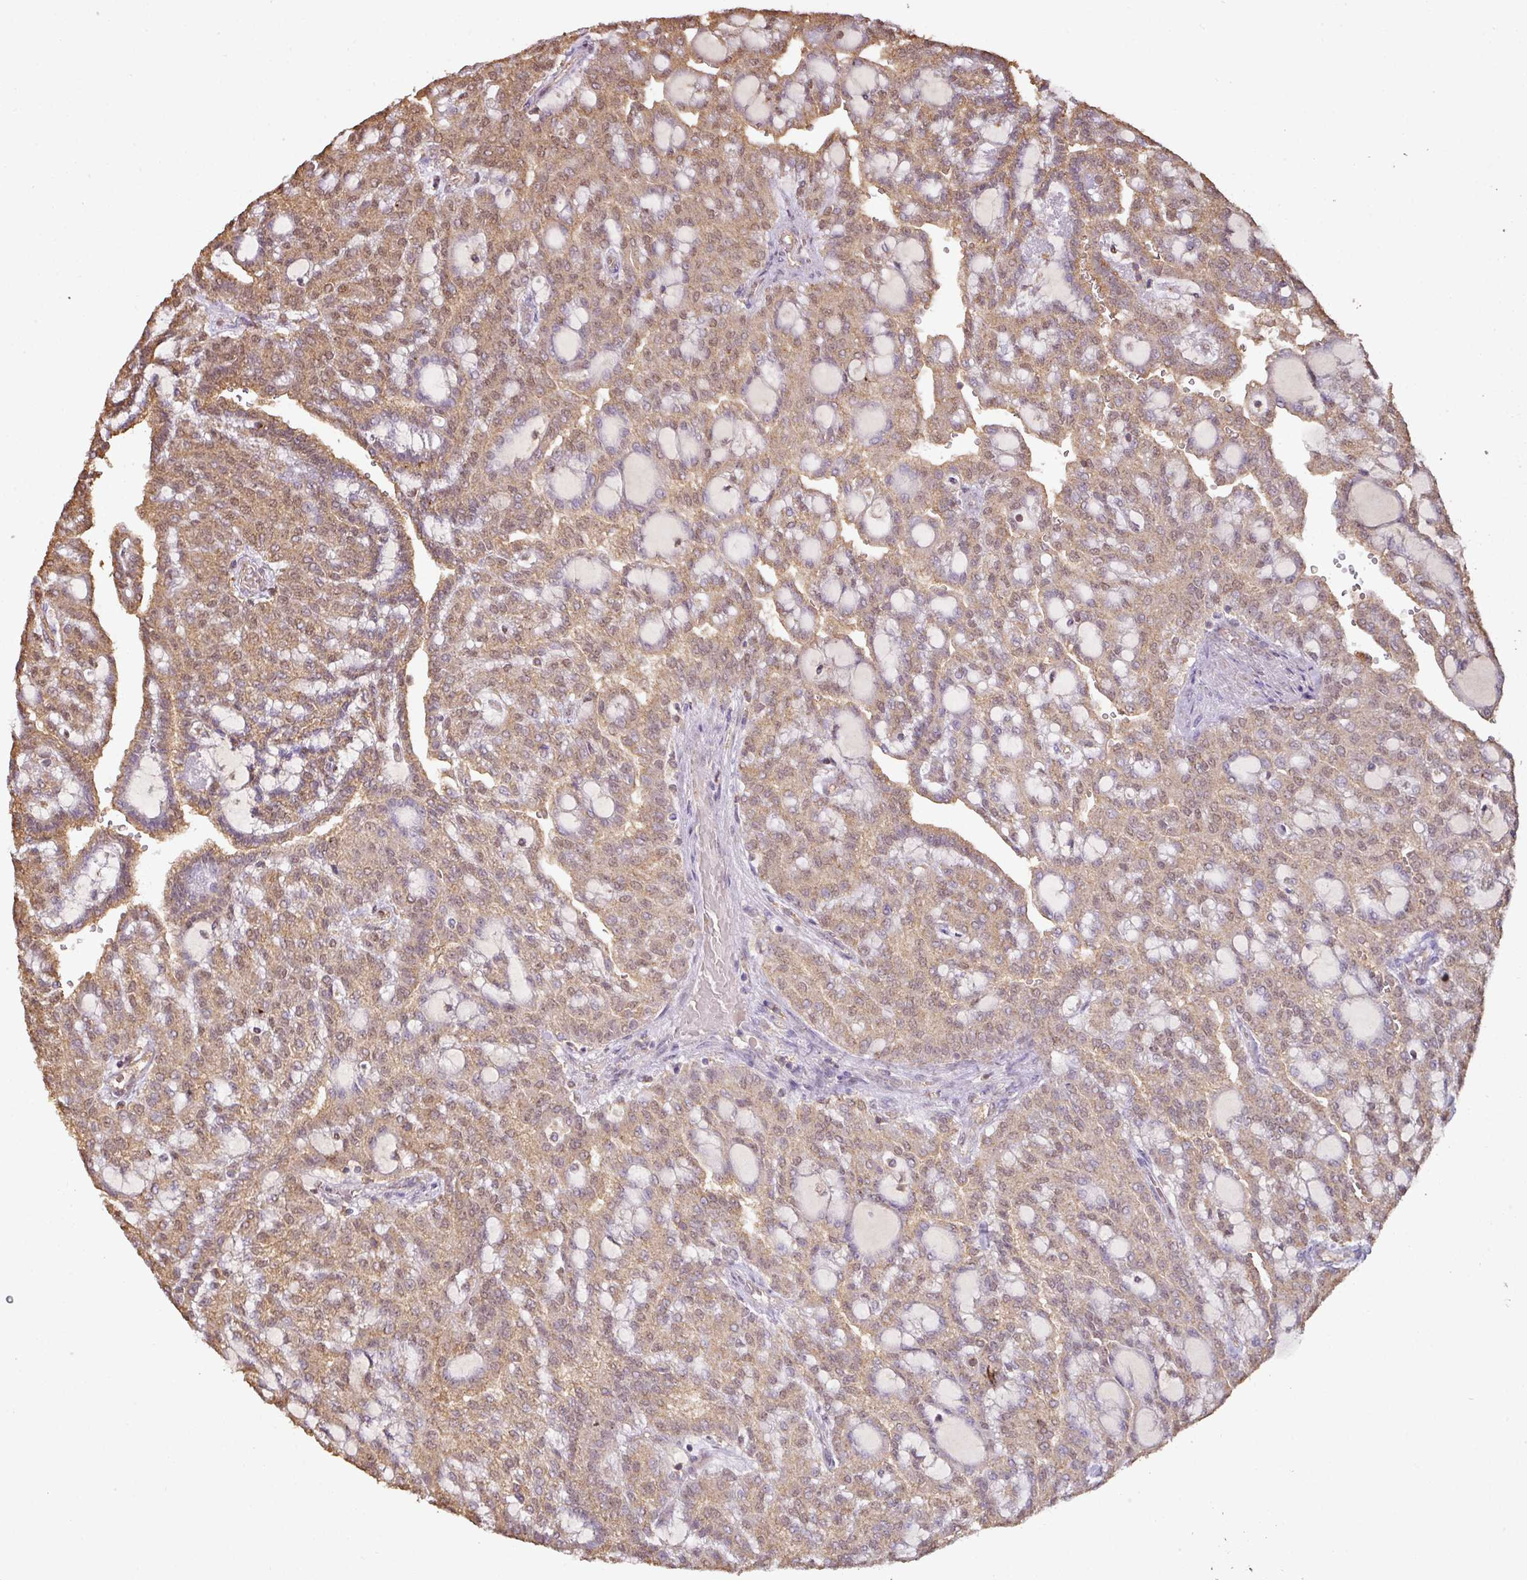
{"staining": {"intensity": "moderate", "quantity": ">75%", "location": "cytoplasmic/membranous"}, "tissue": "renal cancer", "cell_type": "Tumor cells", "image_type": "cancer", "snomed": [{"axis": "morphology", "description": "Adenocarcinoma, NOS"}, {"axis": "topography", "description": "Kidney"}], "caption": "IHC histopathology image of neoplastic tissue: human renal adenocarcinoma stained using immunohistochemistry shows medium levels of moderate protein expression localized specifically in the cytoplasmic/membranous of tumor cells, appearing as a cytoplasmic/membranous brown color.", "gene": "ATAT1", "patient": {"sex": "male", "age": 63}}